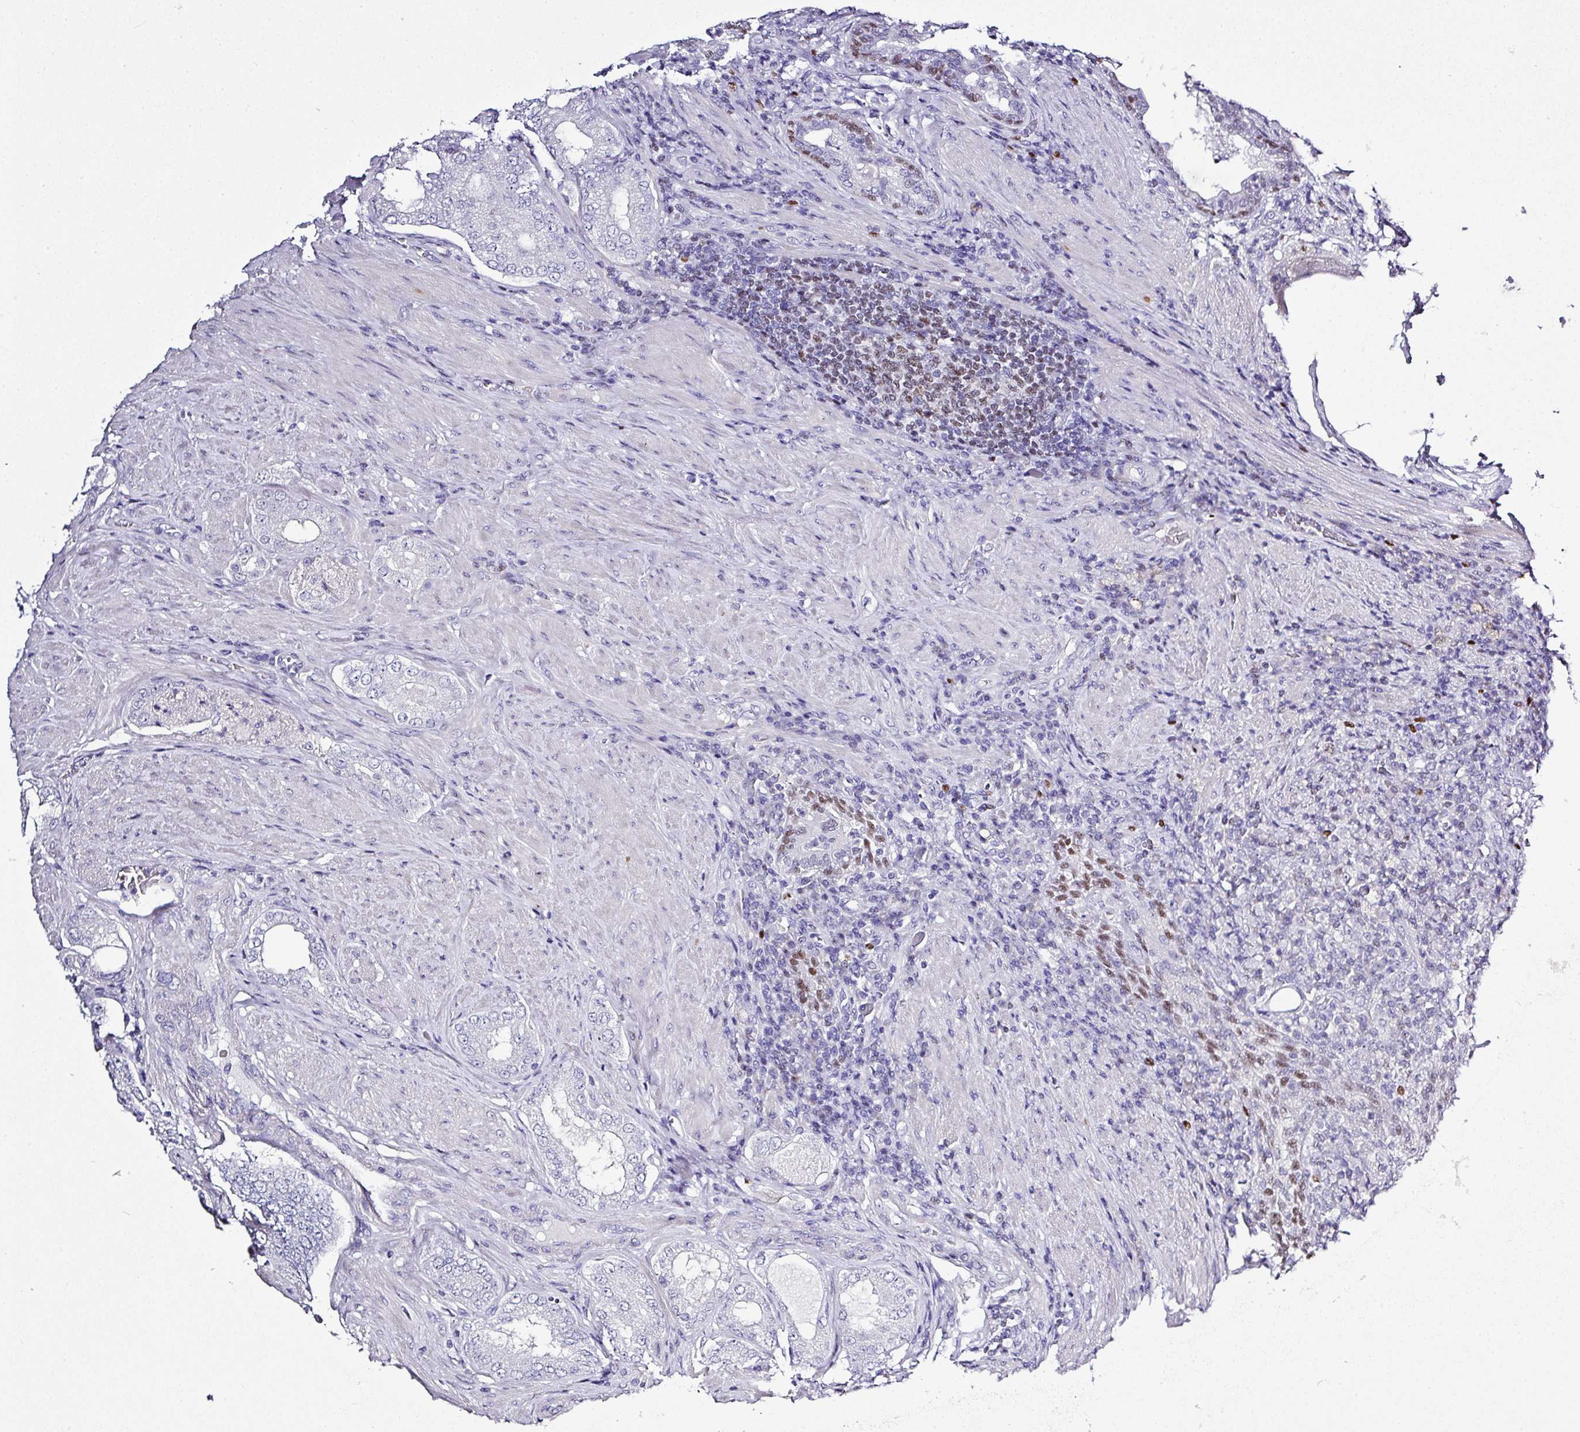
{"staining": {"intensity": "negative", "quantity": "none", "location": "none"}, "tissue": "prostate cancer", "cell_type": "Tumor cells", "image_type": "cancer", "snomed": [{"axis": "morphology", "description": "Adenocarcinoma, Low grade"}, {"axis": "topography", "description": "Prostate"}], "caption": "An immunohistochemistry micrograph of prostate low-grade adenocarcinoma is shown. There is no staining in tumor cells of prostate low-grade adenocarcinoma. (Brightfield microscopy of DAB (3,3'-diaminobenzidine) immunohistochemistry (IHC) at high magnification).", "gene": "BCL11A", "patient": {"sex": "male", "age": 68}}